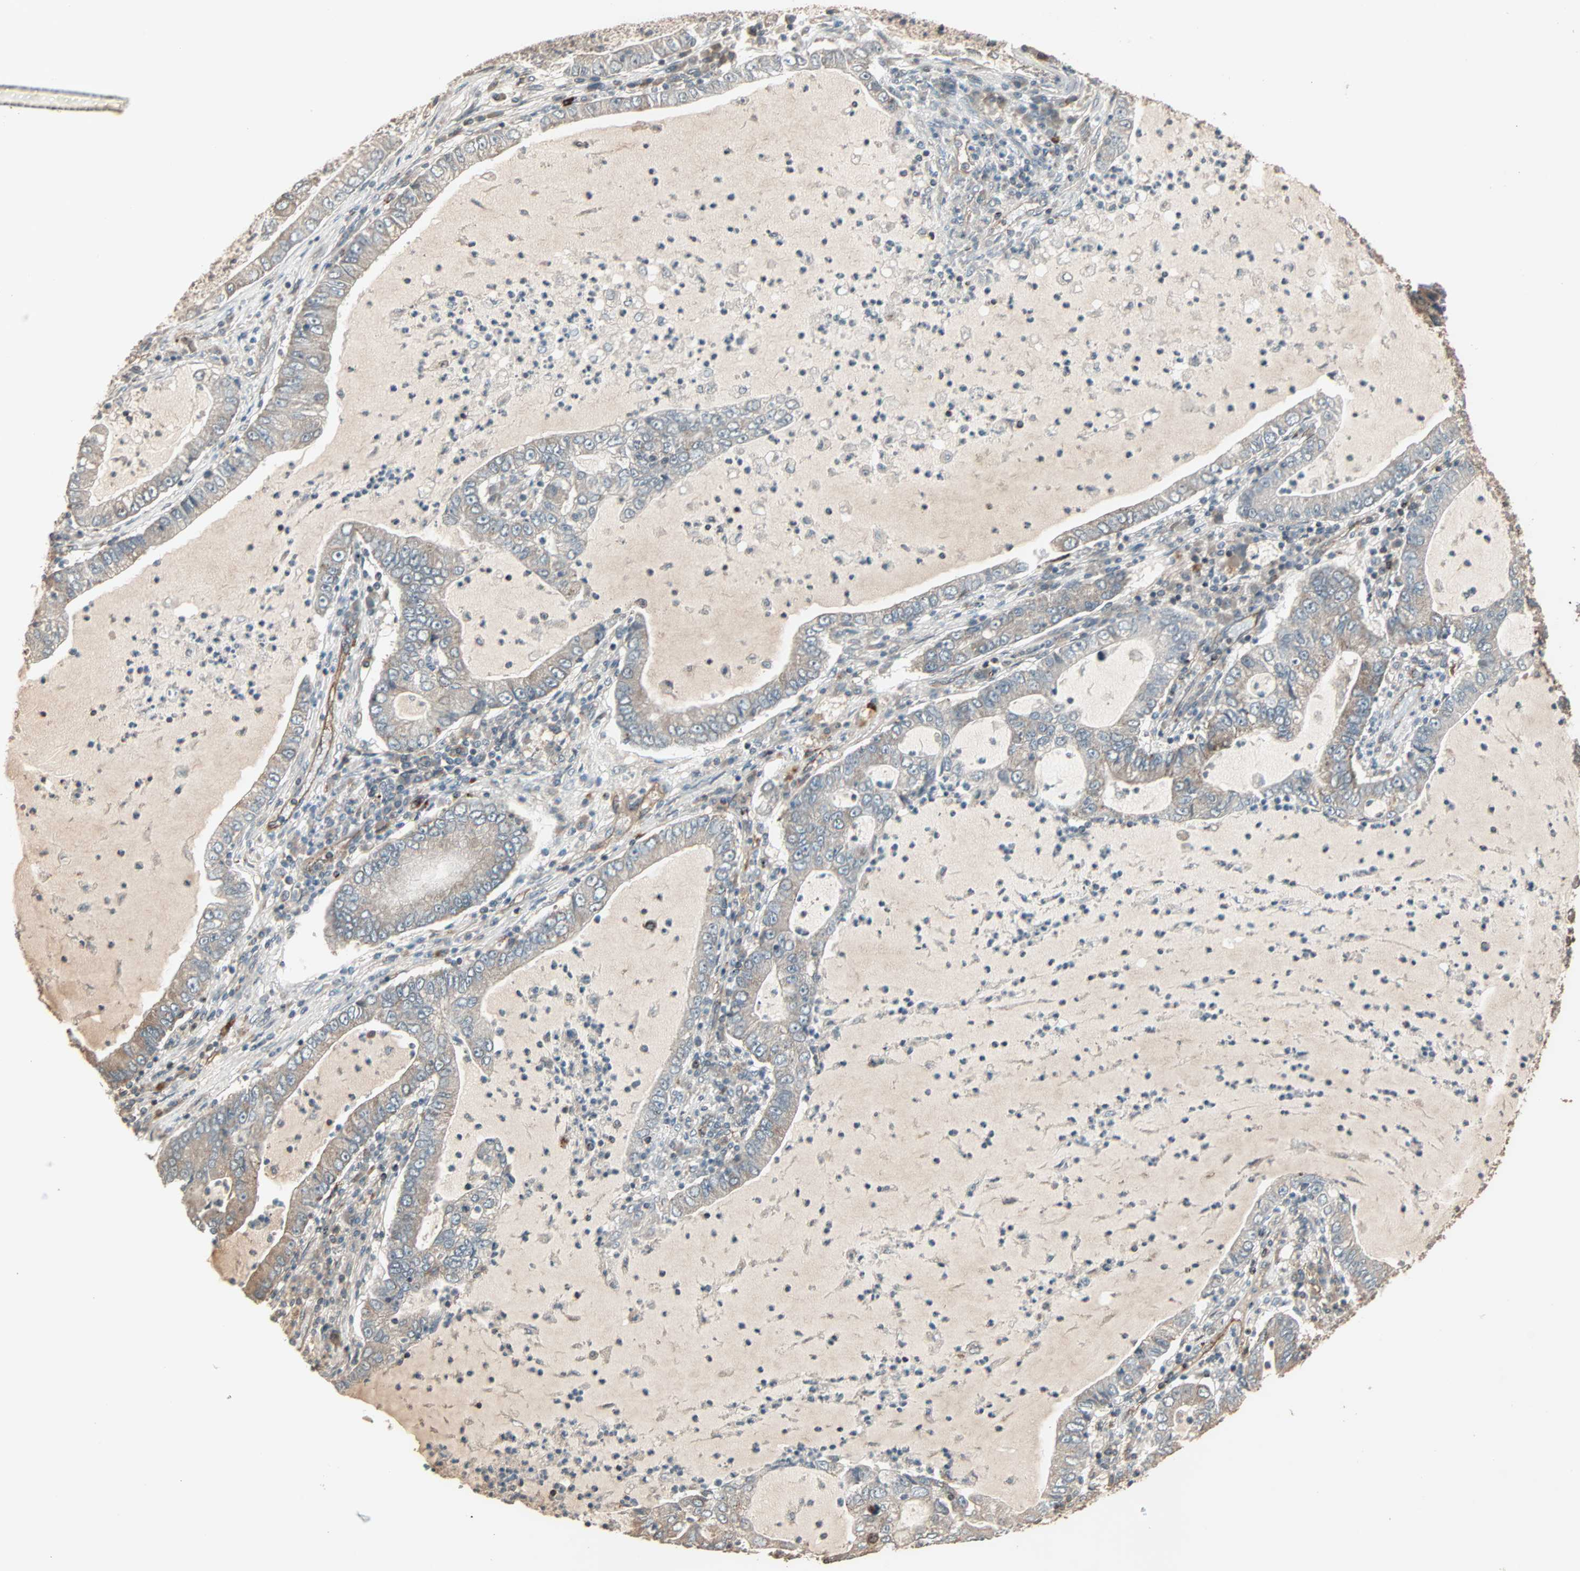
{"staining": {"intensity": "weak", "quantity": "25%-75%", "location": "cytoplasmic/membranous"}, "tissue": "lung cancer", "cell_type": "Tumor cells", "image_type": "cancer", "snomed": [{"axis": "morphology", "description": "Adenocarcinoma, NOS"}, {"axis": "topography", "description": "Lung"}], "caption": "The immunohistochemical stain labels weak cytoplasmic/membranous expression in tumor cells of lung cancer (adenocarcinoma) tissue. The staining was performed using DAB to visualize the protein expression in brown, while the nuclei were stained in blue with hematoxylin (Magnification: 20x).", "gene": "CALCRL", "patient": {"sex": "female", "age": 51}}